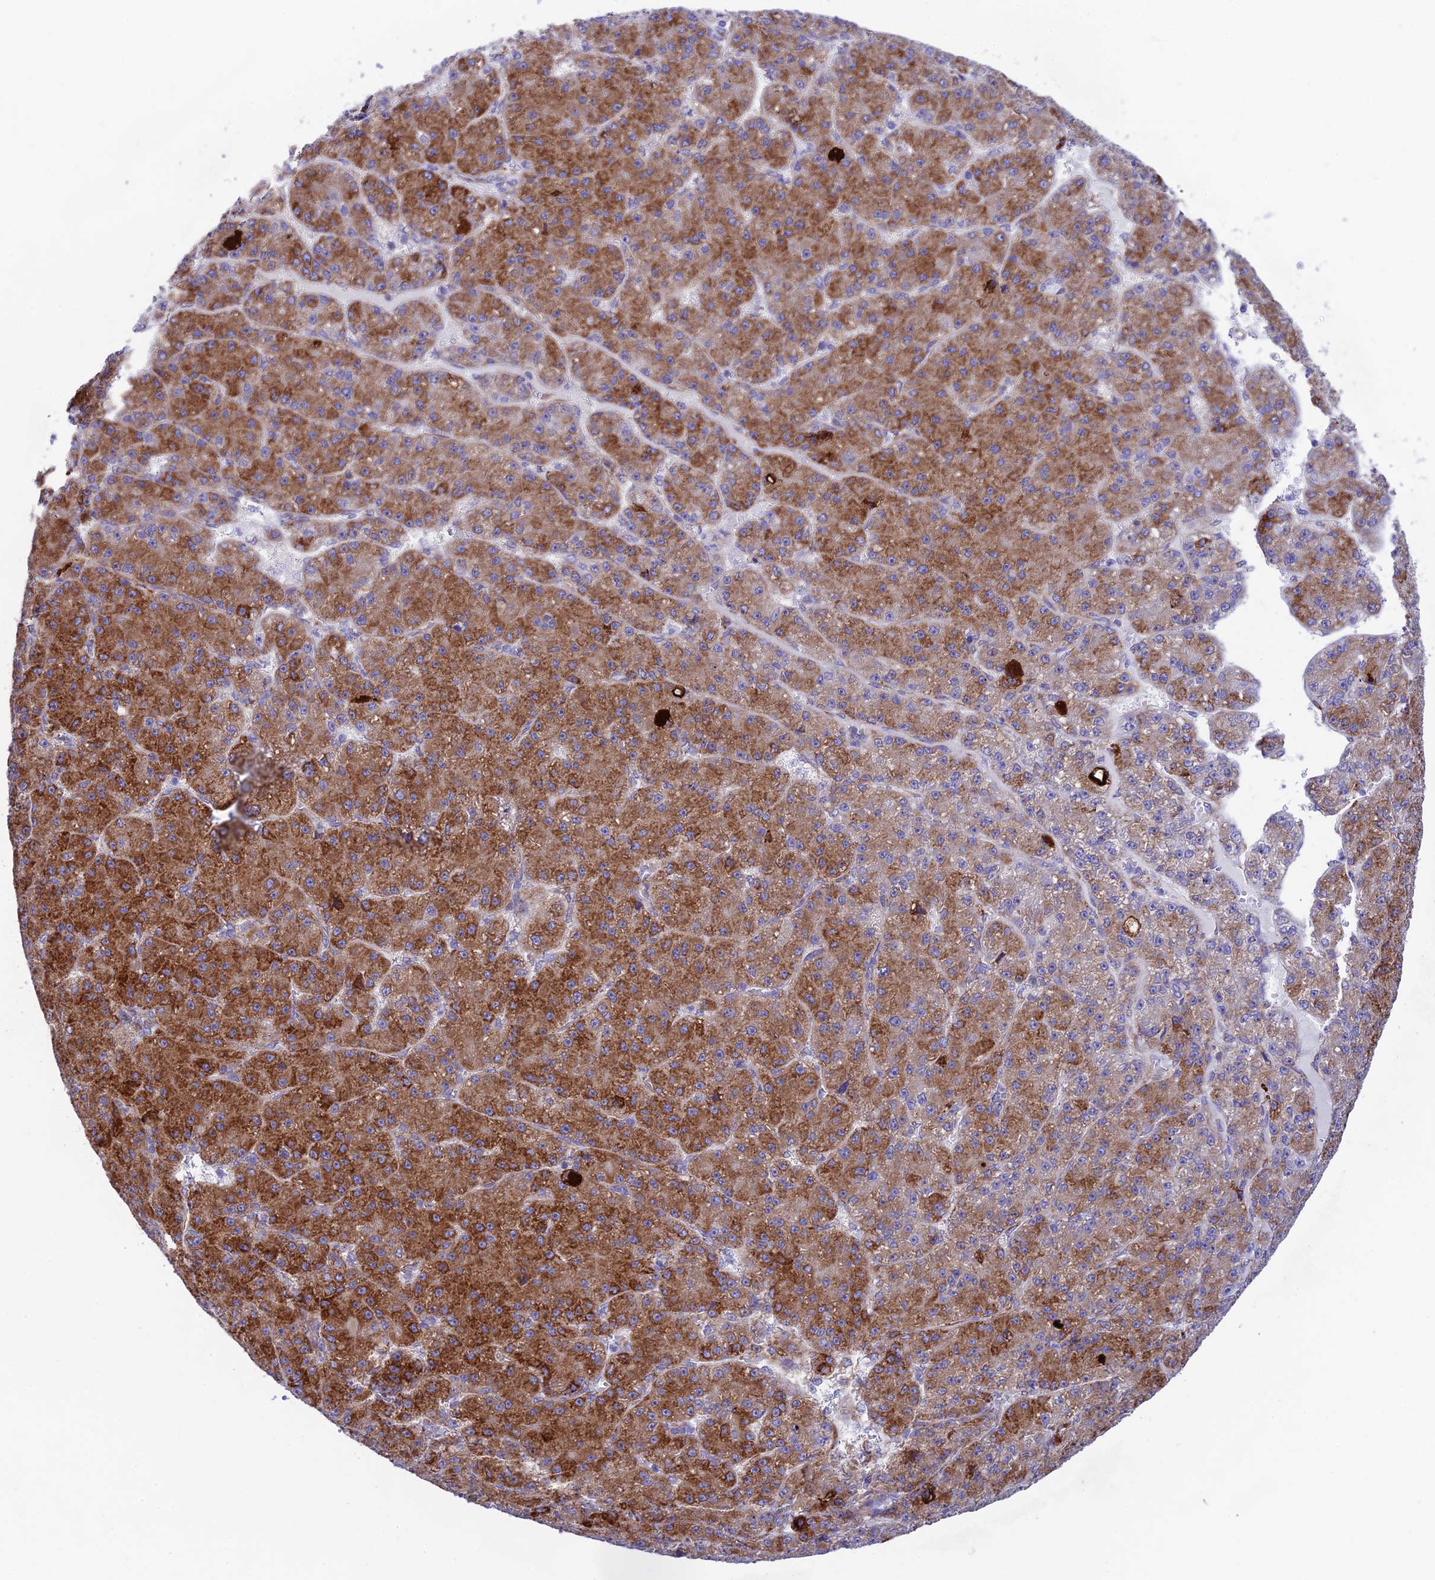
{"staining": {"intensity": "strong", "quantity": ">75%", "location": "cytoplasmic/membranous"}, "tissue": "liver cancer", "cell_type": "Tumor cells", "image_type": "cancer", "snomed": [{"axis": "morphology", "description": "Carcinoma, Hepatocellular, NOS"}, {"axis": "topography", "description": "Liver"}], "caption": "Protein analysis of liver hepatocellular carcinoma tissue shows strong cytoplasmic/membranous staining in approximately >75% of tumor cells.", "gene": "TUBGCP6", "patient": {"sex": "male", "age": 67}}